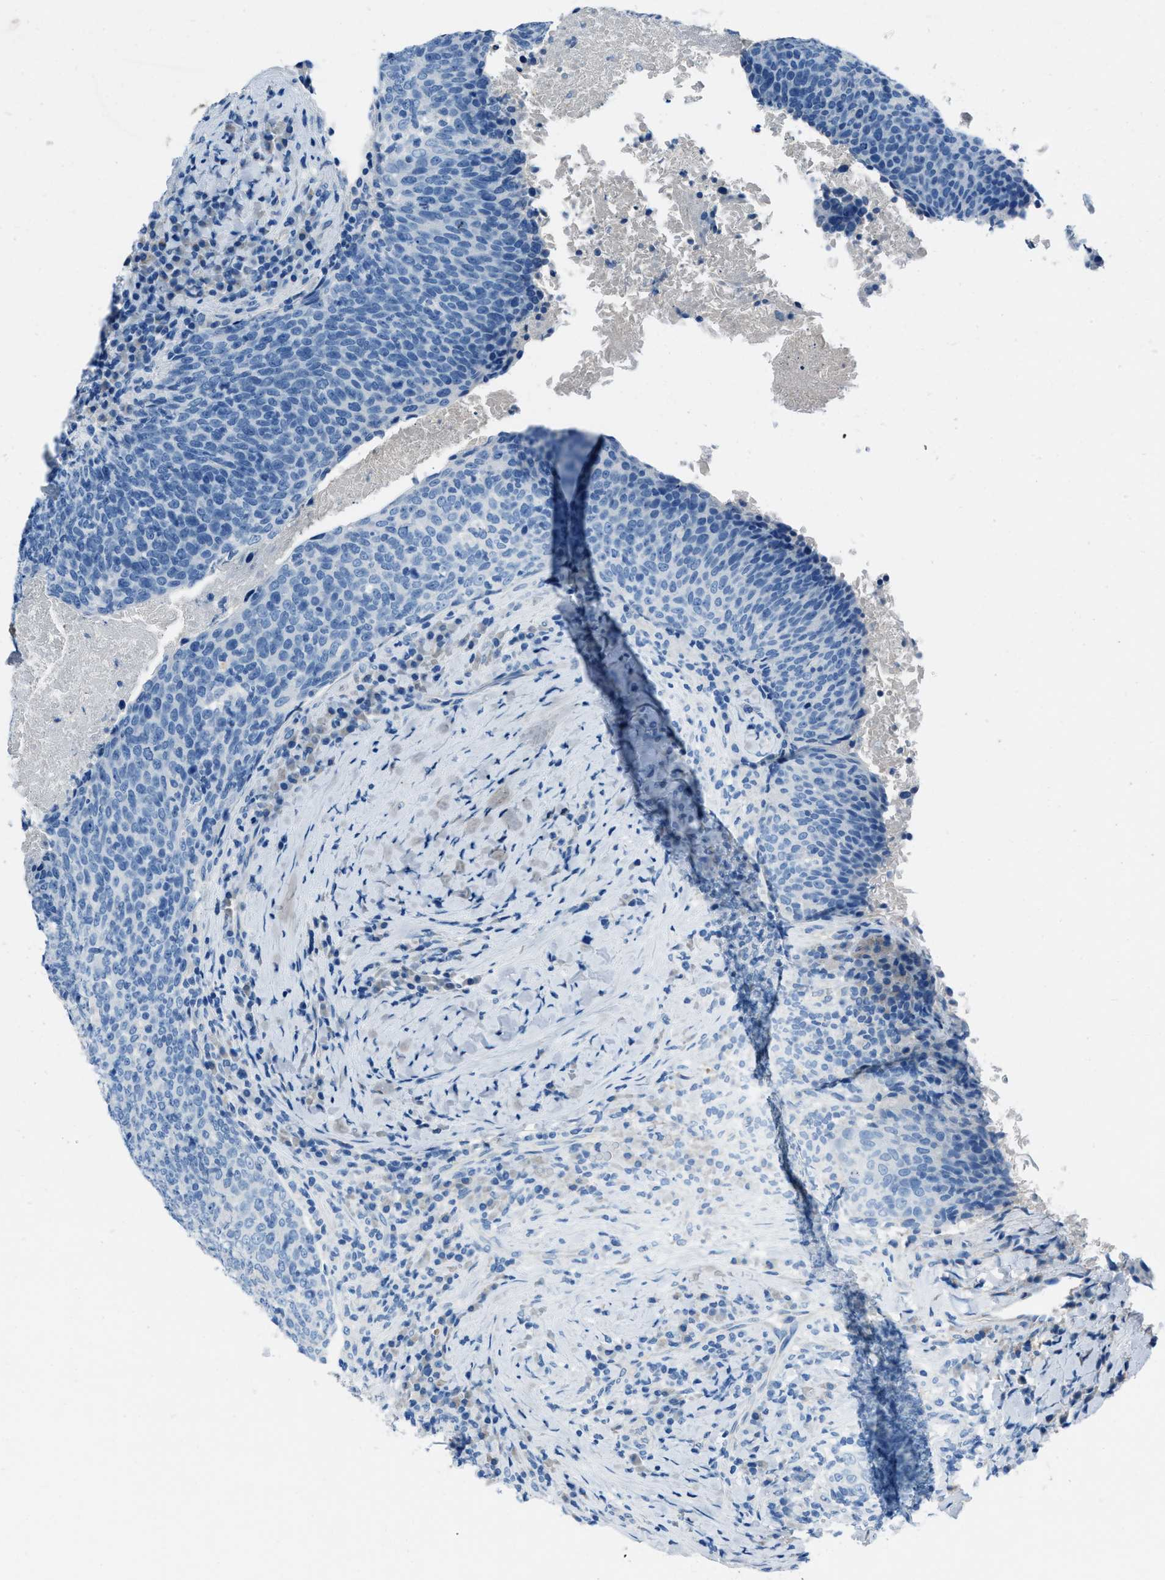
{"staining": {"intensity": "negative", "quantity": "none", "location": "none"}, "tissue": "head and neck cancer", "cell_type": "Tumor cells", "image_type": "cancer", "snomed": [{"axis": "morphology", "description": "Squamous cell carcinoma, NOS"}, {"axis": "morphology", "description": "Squamous cell carcinoma, metastatic, NOS"}, {"axis": "topography", "description": "Lymph node"}, {"axis": "topography", "description": "Head-Neck"}], "caption": "Tumor cells are negative for protein expression in human head and neck cancer (squamous cell carcinoma).", "gene": "AMACR", "patient": {"sex": "male", "age": 62}}